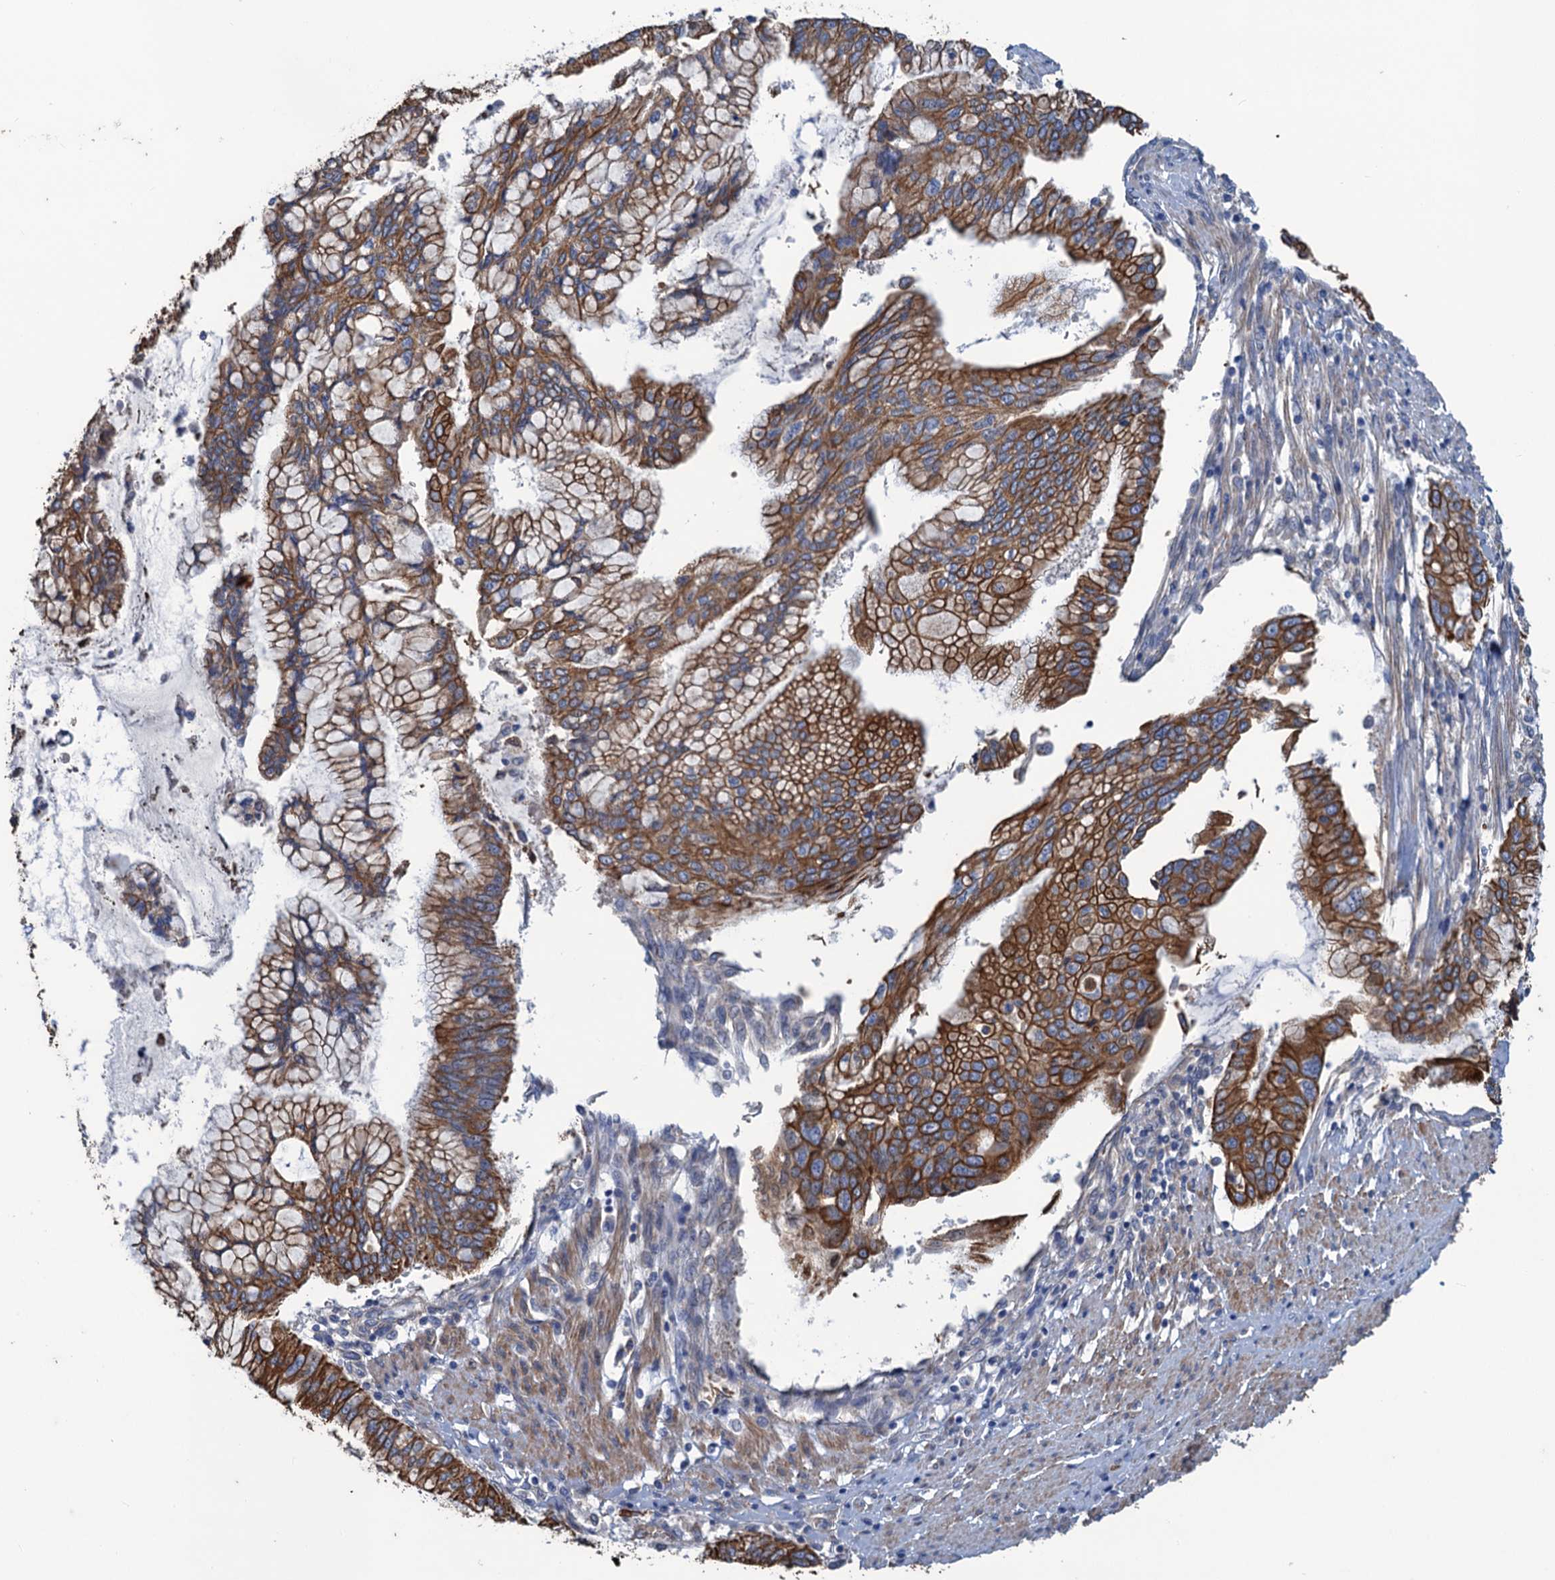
{"staining": {"intensity": "strong", "quantity": "25%-75%", "location": "cytoplasmic/membranous"}, "tissue": "pancreatic cancer", "cell_type": "Tumor cells", "image_type": "cancer", "snomed": [{"axis": "morphology", "description": "Adenocarcinoma, NOS"}, {"axis": "topography", "description": "Pancreas"}], "caption": "IHC staining of pancreatic cancer, which displays high levels of strong cytoplasmic/membranous staining in approximately 25%-75% of tumor cells indicating strong cytoplasmic/membranous protein positivity. The staining was performed using DAB (3,3'-diaminobenzidine) (brown) for protein detection and nuclei were counterstained in hematoxylin (blue).", "gene": "SMCO3", "patient": {"sex": "male", "age": 46}}